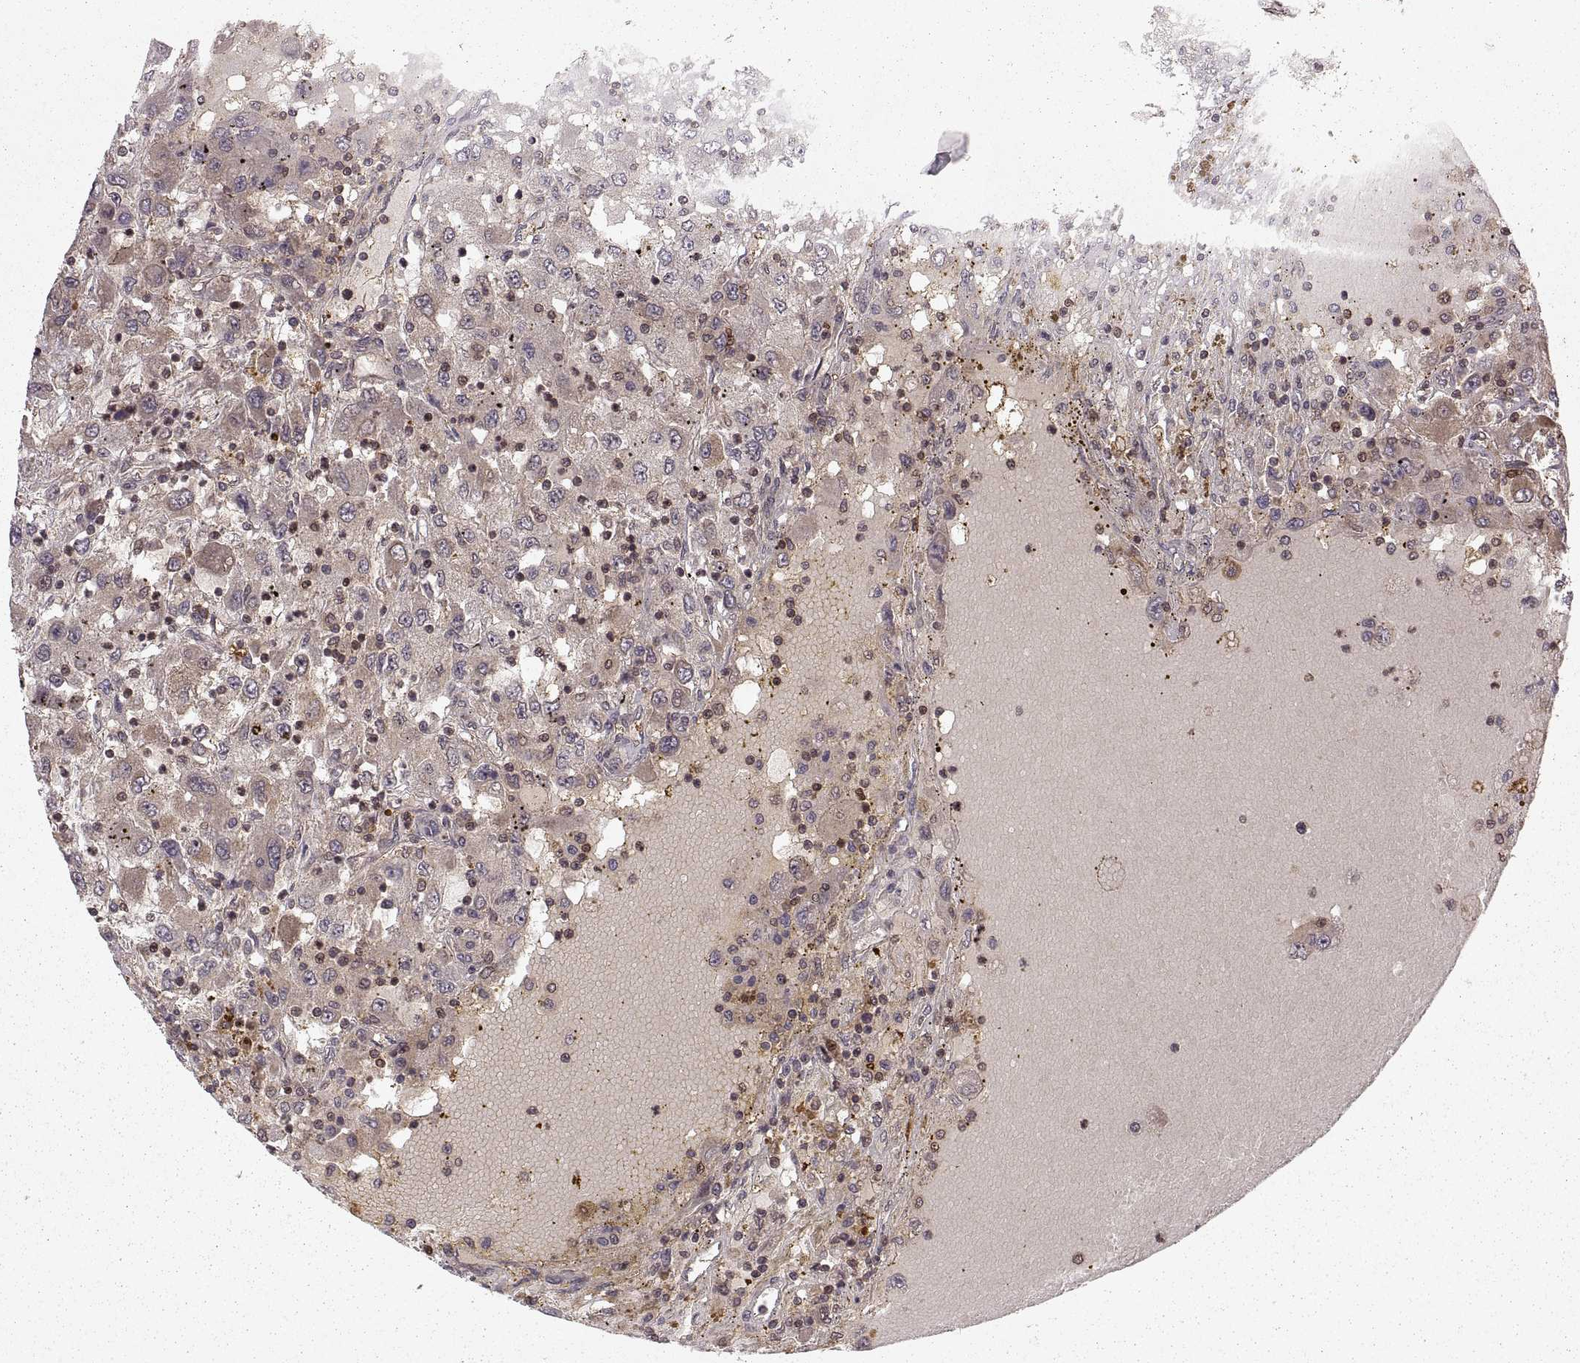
{"staining": {"intensity": "moderate", "quantity": "25%-75%", "location": "cytoplasmic/membranous"}, "tissue": "renal cancer", "cell_type": "Tumor cells", "image_type": "cancer", "snomed": [{"axis": "morphology", "description": "Adenocarcinoma, NOS"}, {"axis": "topography", "description": "Kidney"}], "caption": "Immunohistochemistry (IHC) (DAB) staining of human renal cancer exhibits moderate cytoplasmic/membranous protein staining in approximately 25%-75% of tumor cells.", "gene": "DEDD", "patient": {"sex": "female", "age": 67}}